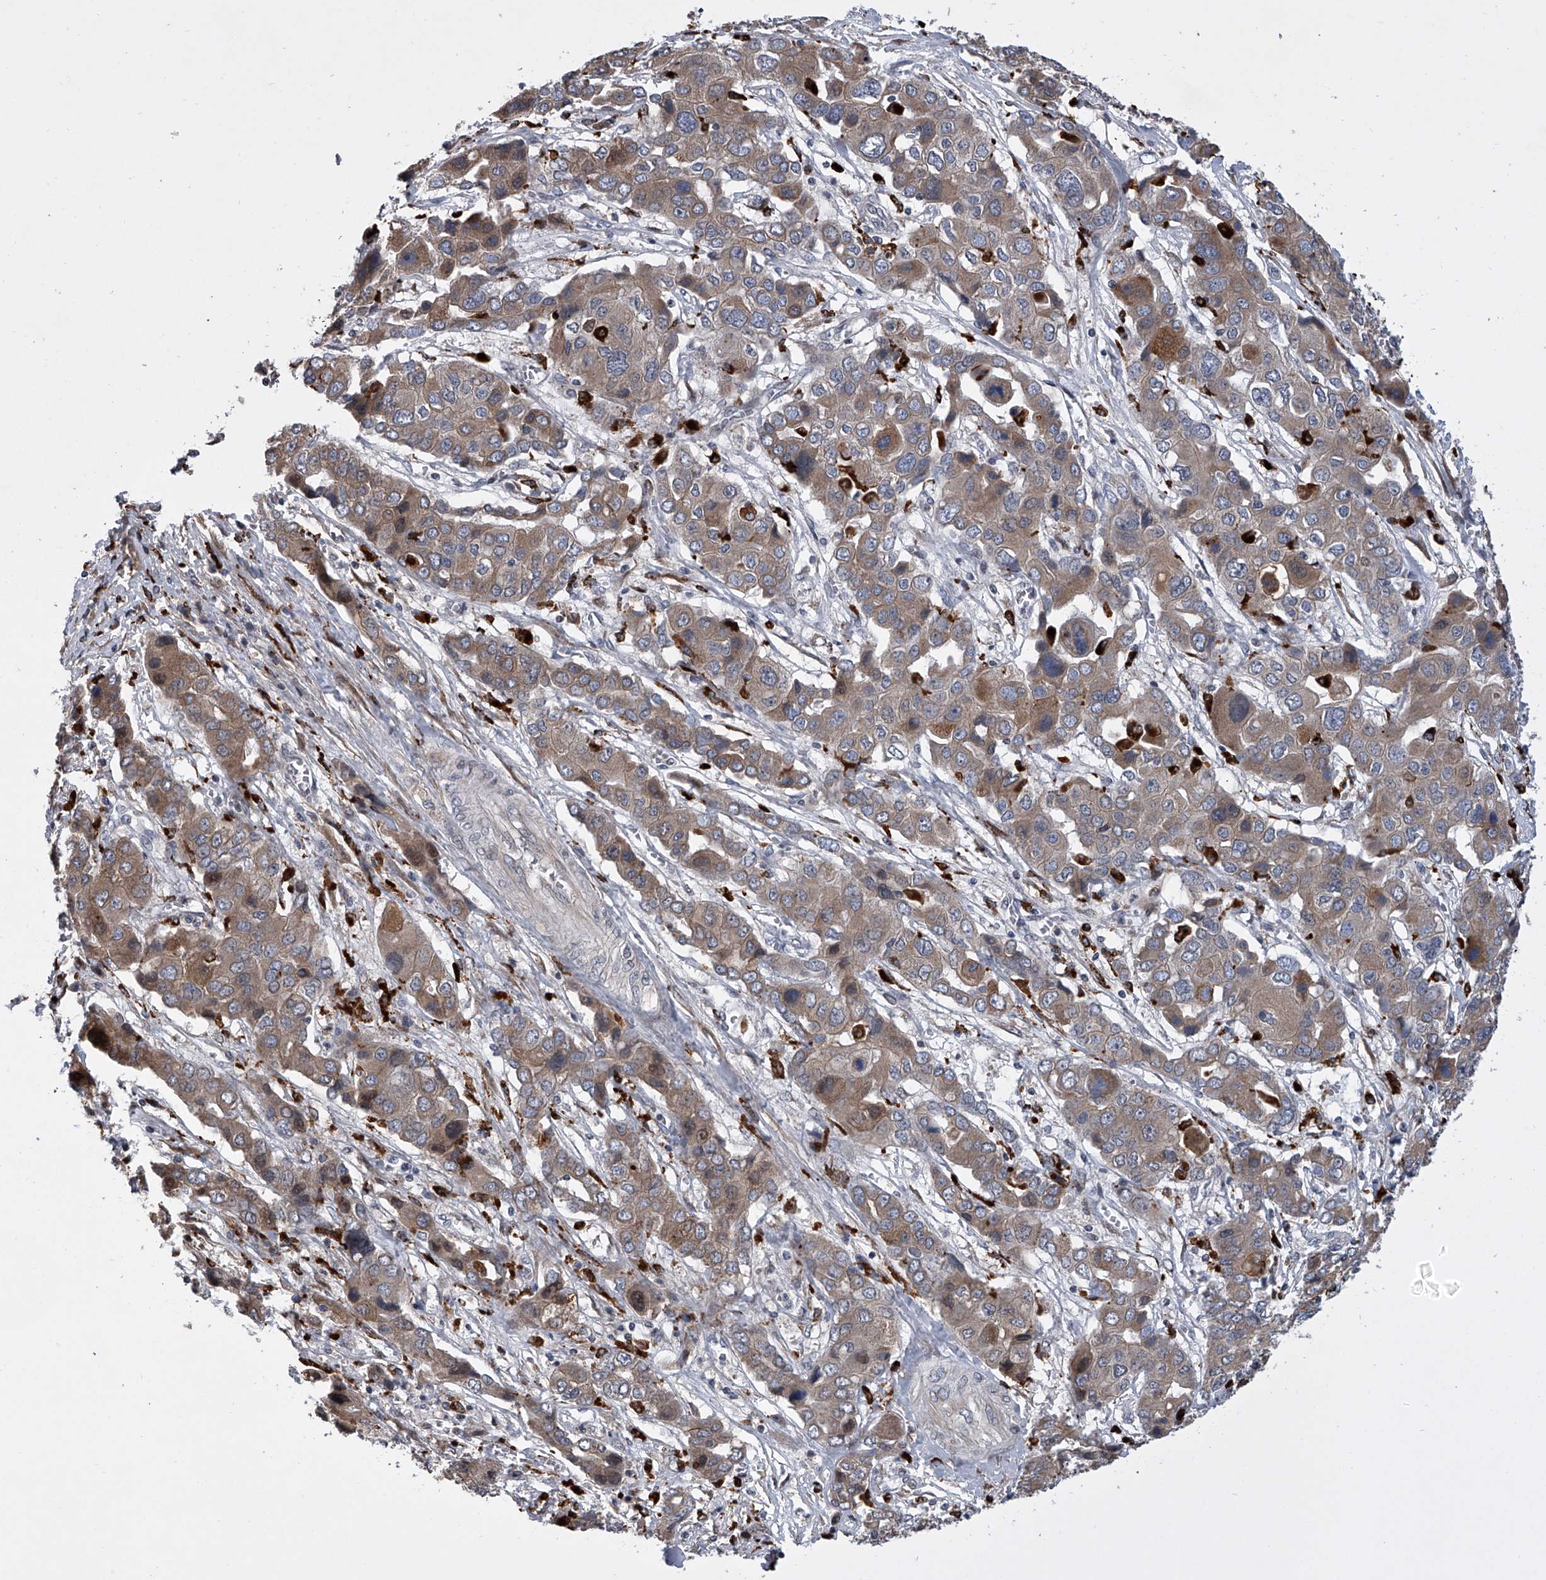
{"staining": {"intensity": "moderate", "quantity": ">75%", "location": "cytoplasmic/membranous"}, "tissue": "liver cancer", "cell_type": "Tumor cells", "image_type": "cancer", "snomed": [{"axis": "morphology", "description": "Cholangiocarcinoma"}, {"axis": "topography", "description": "Liver"}], "caption": "Brown immunohistochemical staining in human liver cholangiocarcinoma shows moderate cytoplasmic/membranous positivity in approximately >75% of tumor cells.", "gene": "TRIM8", "patient": {"sex": "male", "age": 67}}